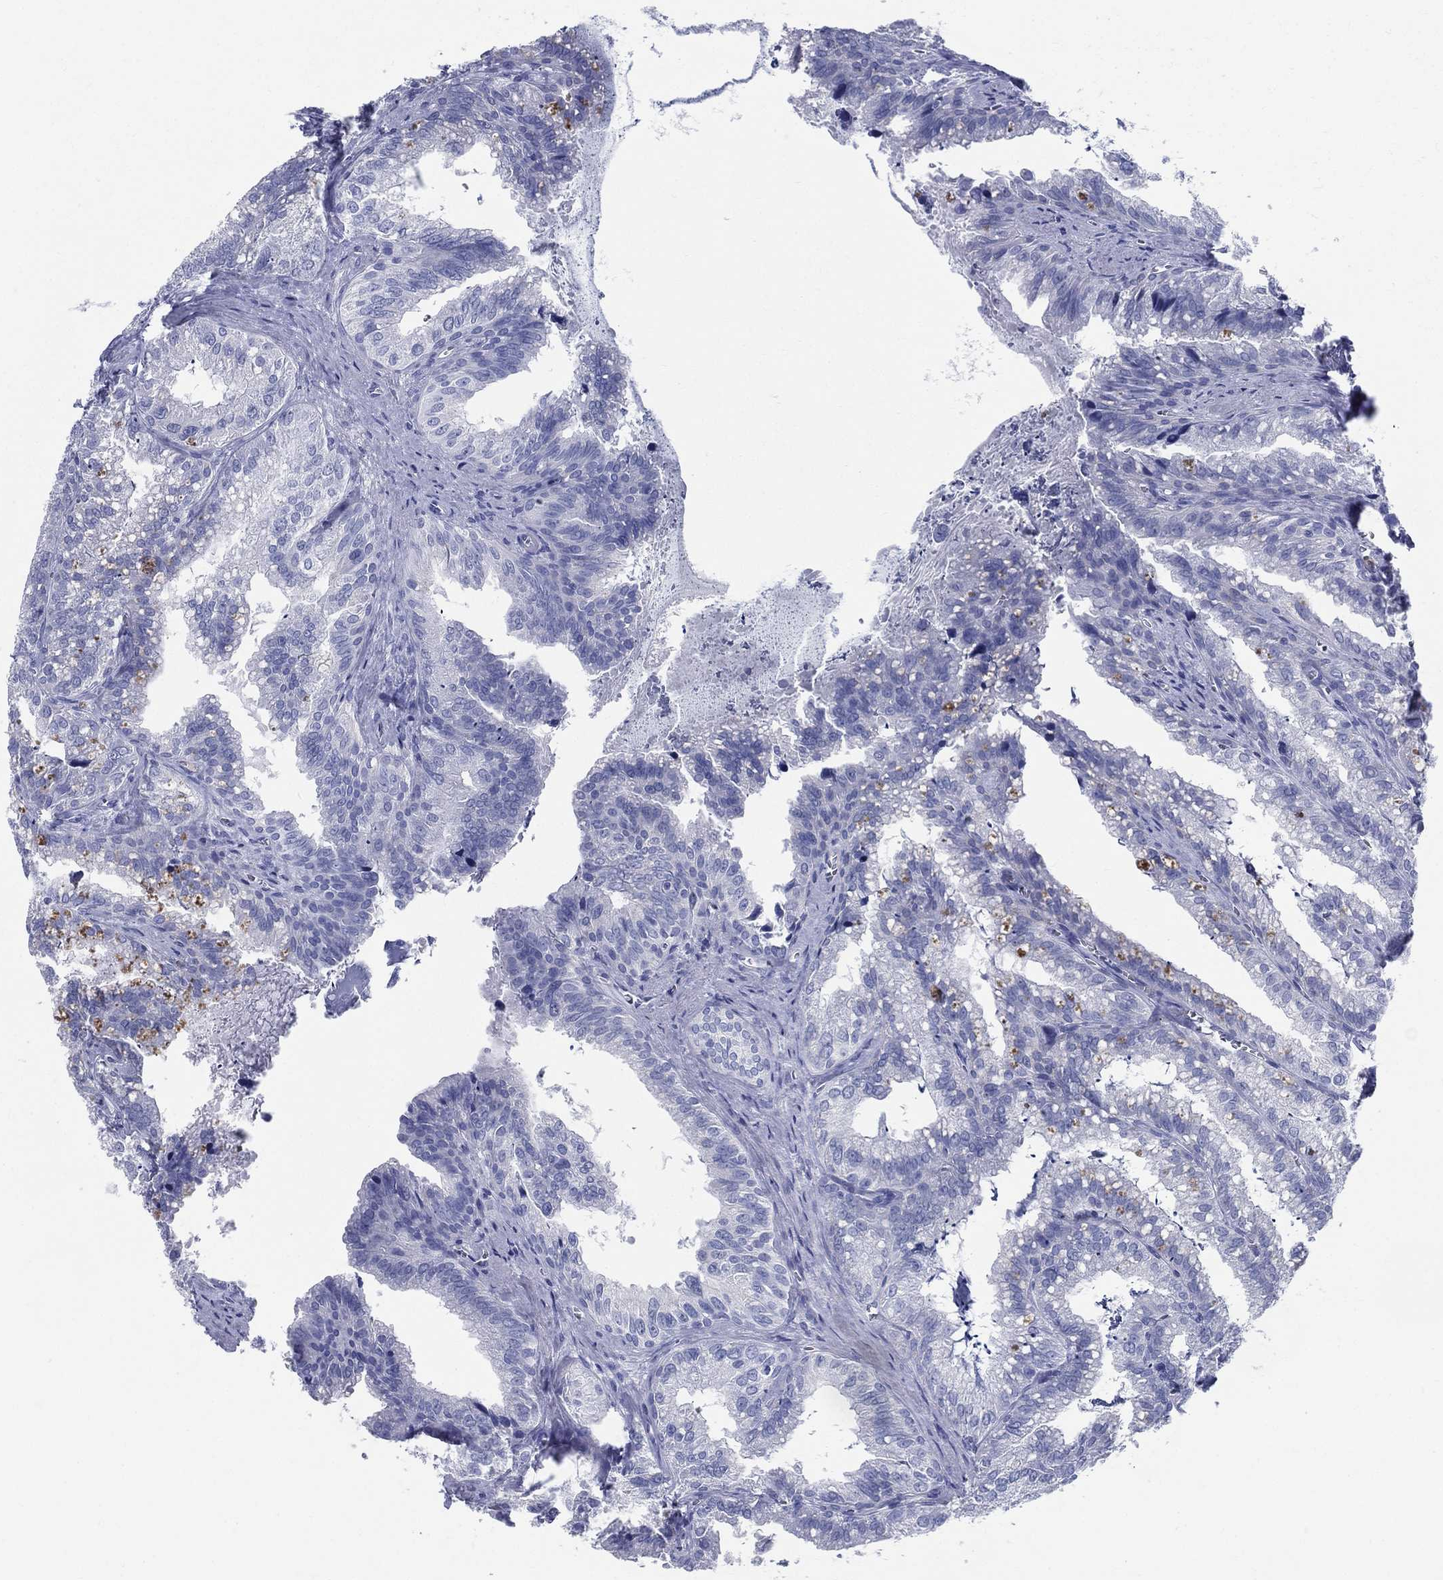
{"staining": {"intensity": "negative", "quantity": "none", "location": "none"}, "tissue": "seminal vesicle", "cell_type": "Glandular cells", "image_type": "normal", "snomed": [{"axis": "morphology", "description": "Normal tissue, NOS"}, {"axis": "topography", "description": "Seminal veicle"}], "caption": "Seminal vesicle stained for a protein using immunohistochemistry demonstrates no positivity glandular cells.", "gene": "DEFB121", "patient": {"sex": "male", "age": 57}}